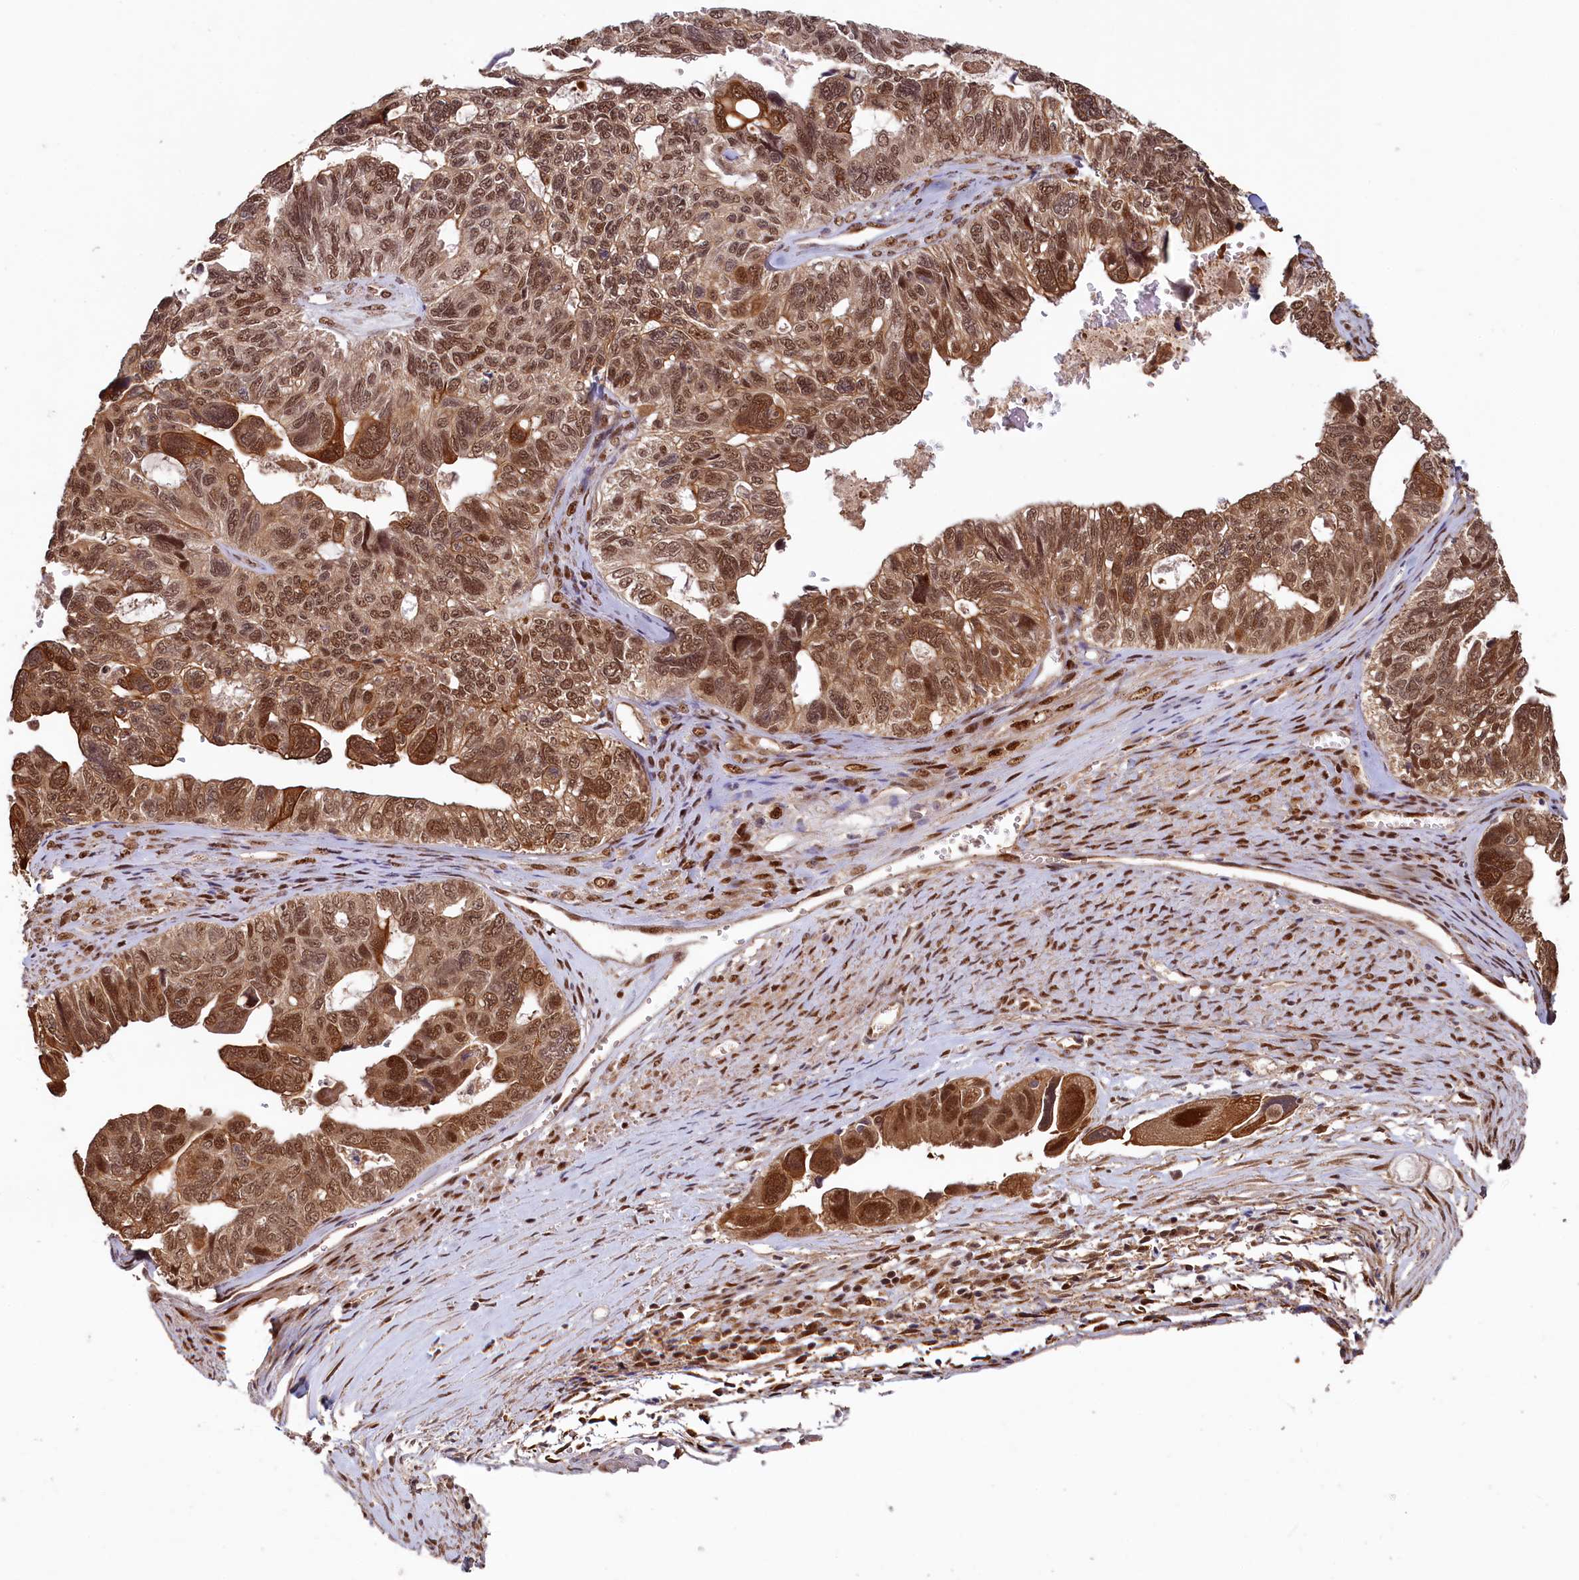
{"staining": {"intensity": "moderate", "quantity": ">75%", "location": "cytoplasmic/membranous,nuclear"}, "tissue": "ovarian cancer", "cell_type": "Tumor cells", "image_type": "cancer", "snomed": [{"axis": "morphology", "description": "Cystadenocarcinoma, serous, NOS"}, {"axis": "topography", "description": "Ovary"}], "caption": "Tumor cells demonstrate moderate cytoplasmic/membranous and nuclear positivity in about >75% of cells in serous cystadenocarcinoma (ovarian).", "gene": "NAE1", "patient": {"sex": "female", "age": 79}}